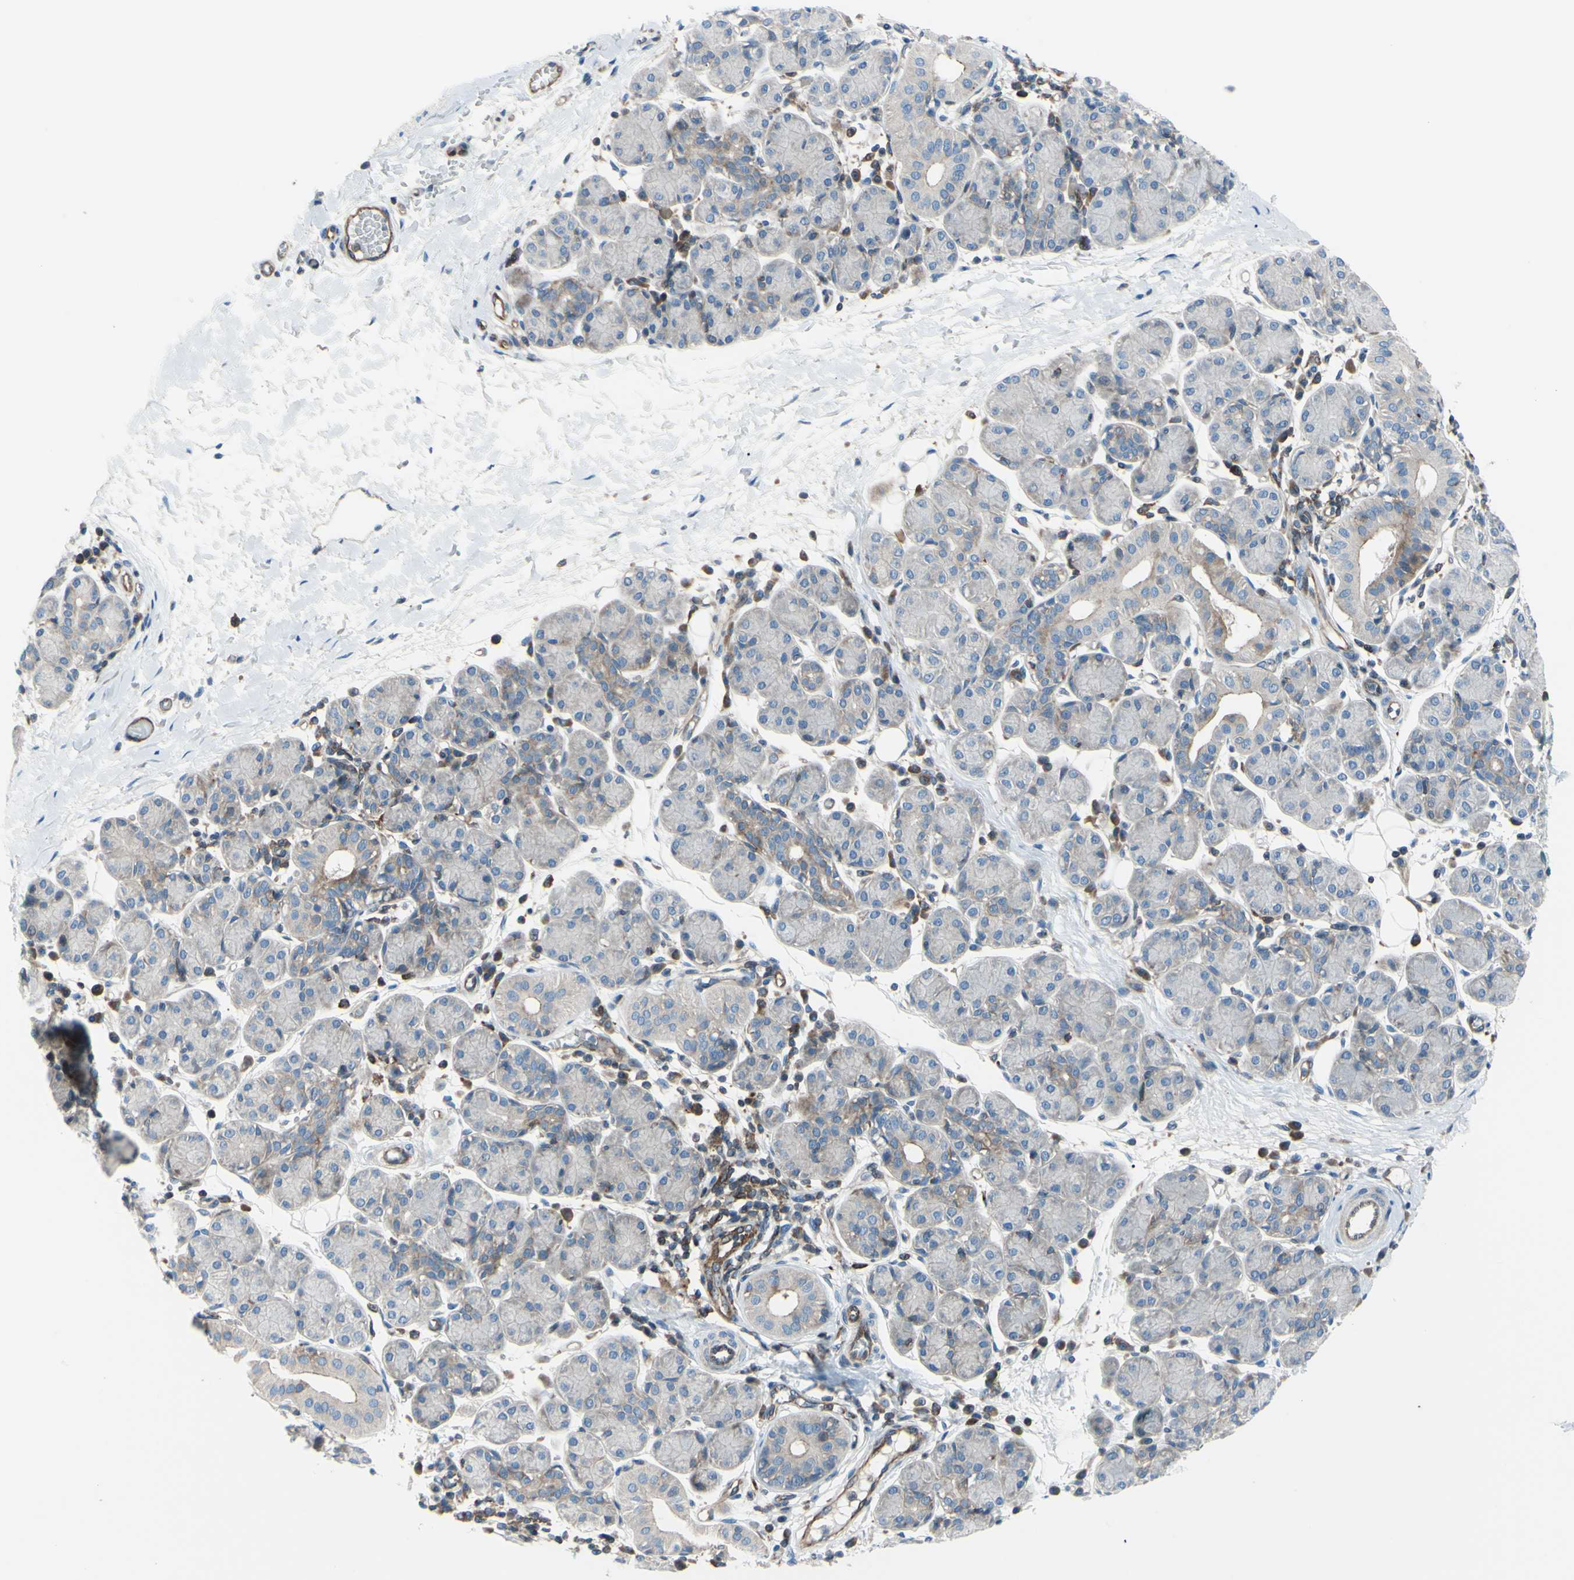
{"staining": {"intensity": "moderate", "quantity": "<25%", "location": "cytoplasmic/membranous"}, "tissue": "salivary gland", "cell_type": "Glandular cells", "image_type": "normal", "snomed": [{"axis": "morphology", "description": "Normal tissue, NOS"}, {"axis": "morphology", "description": "Inflammation, NOS"}, {"axis": "topography", "description": "Lymph node"}, {"axis": "topography", "description": "Salivary gland"}], "caption": "High-magnification brightfield microscopy of unremarkable salivary gland stained with DAB (brown) and counterstained with hematoxylin (blue). glandular cells exhibit moderate cytoplasmic/membranous expression is identified in about<25% of cells.", "gene": "PAK2", "patient": {"sex": "male", "age": 3}}